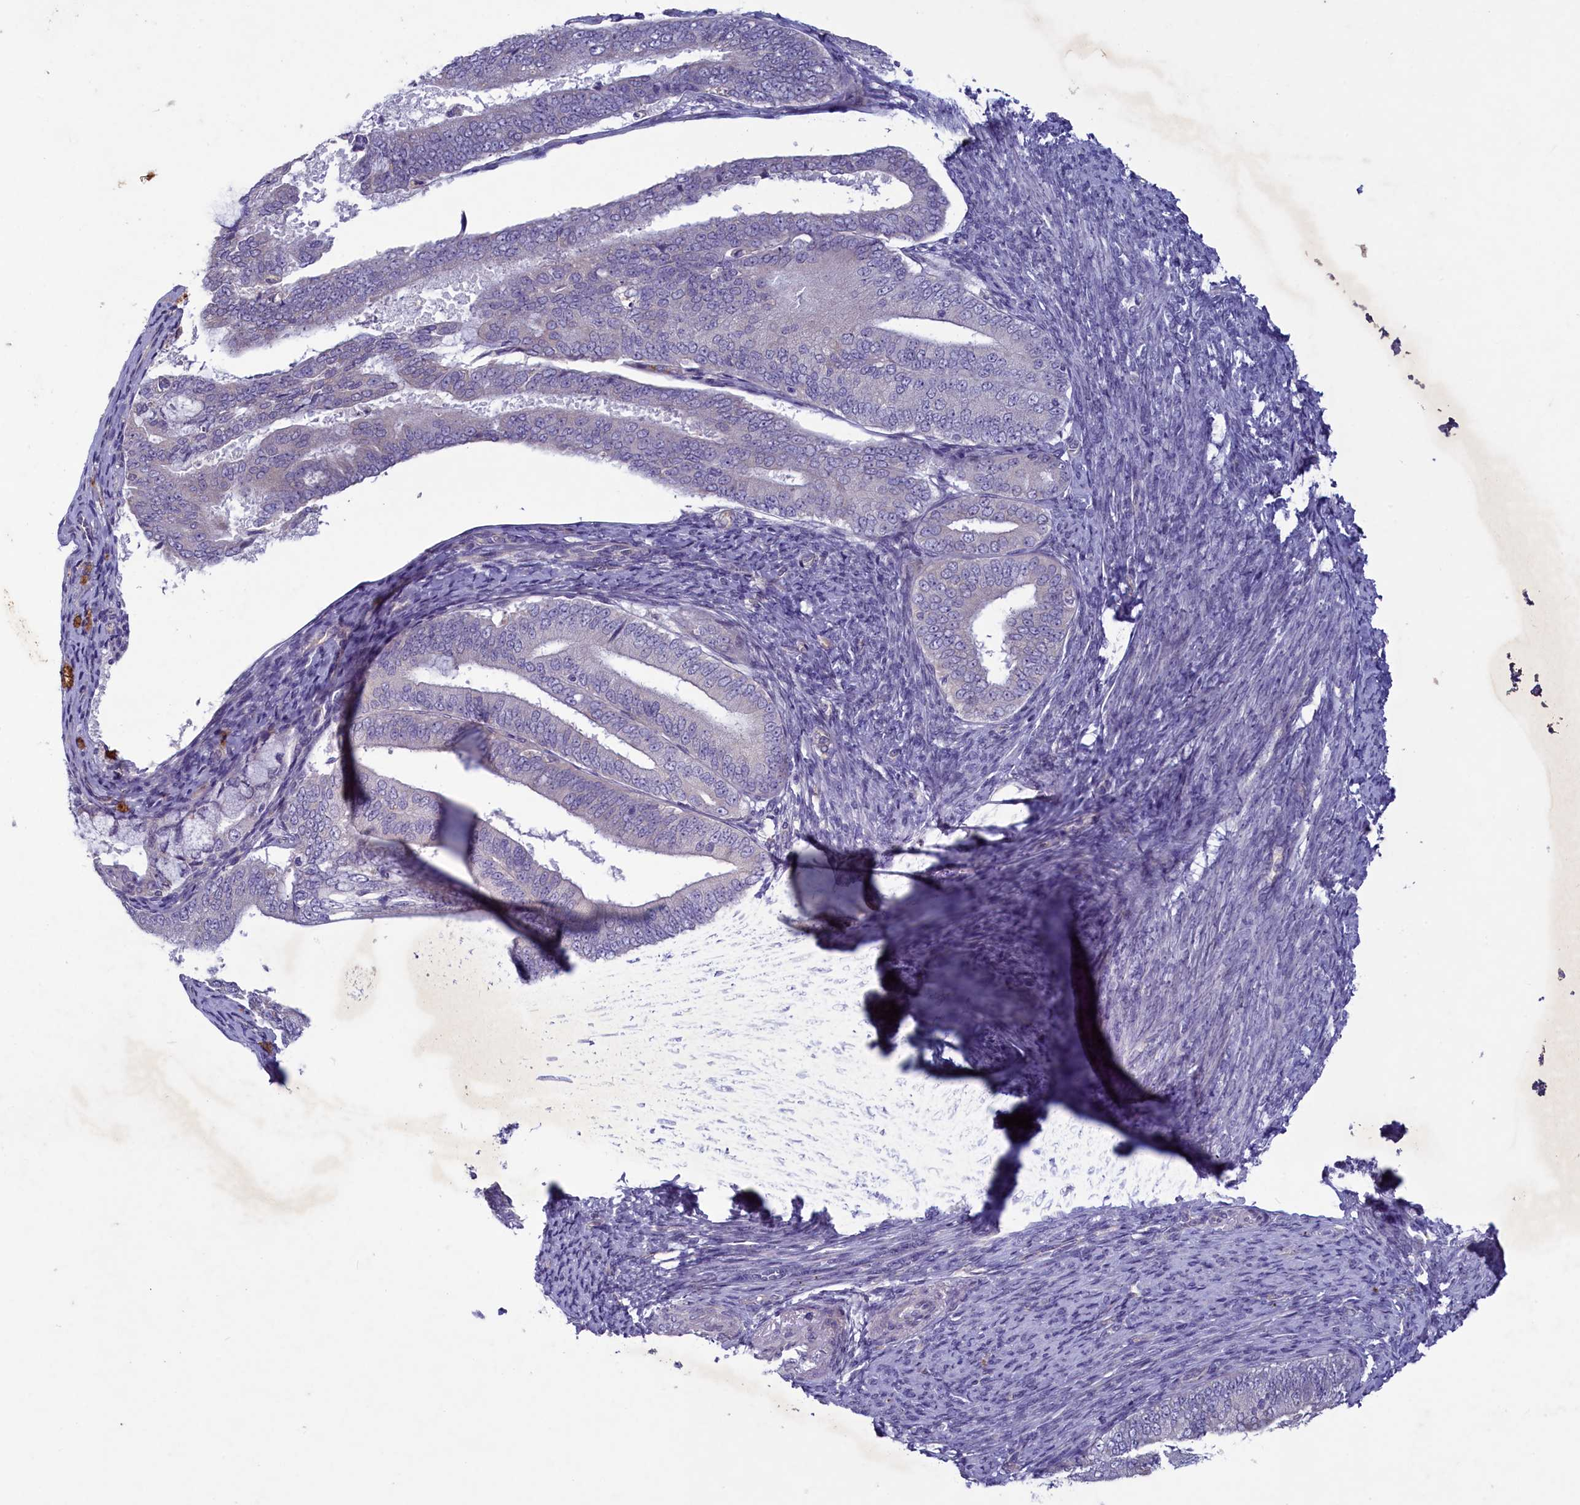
{"staining": {"intensity": "negative", "quantity": "none", "location": "none"}, "tissue": "endometrial cancer", "cell_type": "Tumor cells", "image_type": "cancer", "snomed": [{"axis": "morphology", "description": "Adenocarcinoma, NOS"}, {"axis": "topography", "description": "Endometrium"}], "caption": "Immunohistochemistry (IHC) photomicrograph of neoplastic tissue: human endometrial cancer stained with DAB (3,3'-diaminobenzidine) exhibits no significant protein expression in tumor cells. Brightfield microscopy of immunohistochemistry stained with DAB (3,3'-diaminobenzidine) (brown) and hematoxylin (blue), captured at high magnification.", "gene": "PLEKHG6", "patient": {"sex": "female", "age": 63}}